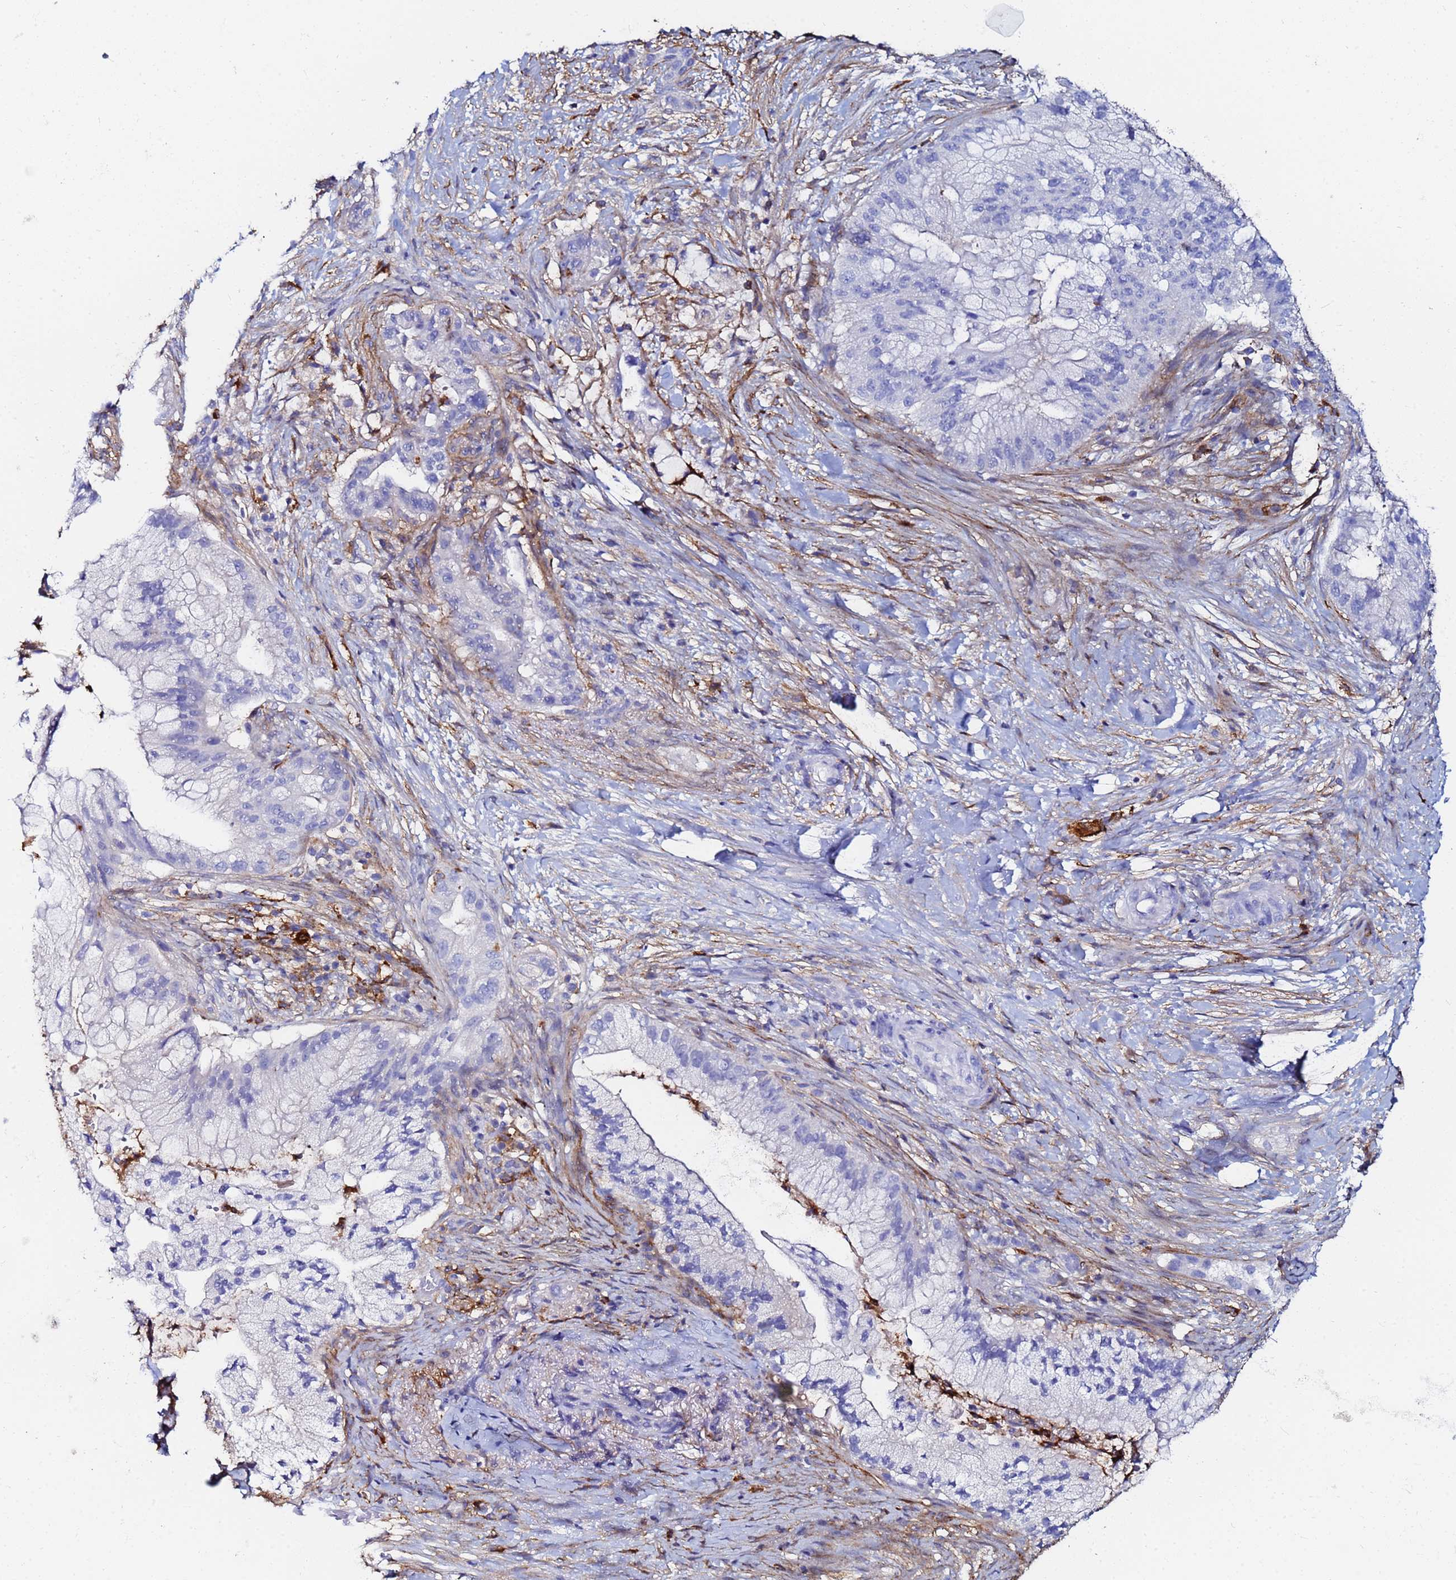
{"staining": {"intensity": "negative", "quantity": "none", "location": "none"}, "tissue": "pancreatic cancer", "cell_type": "Tumor cells", "image_type": "cancer", "snomed": [{"axis": "morphology", "description": "Adenocarcinoma, NOS"}, {"axis": "topography", "description": "Pancreas"}], "caption": "Immunohistochemistry image of pancreatic cancer (adenocarcinoma) stained for a protein (brown), which shows no expression in tumor cells.", "gene": "BASP1", "patient": {"sex": "male", "age": 44}}